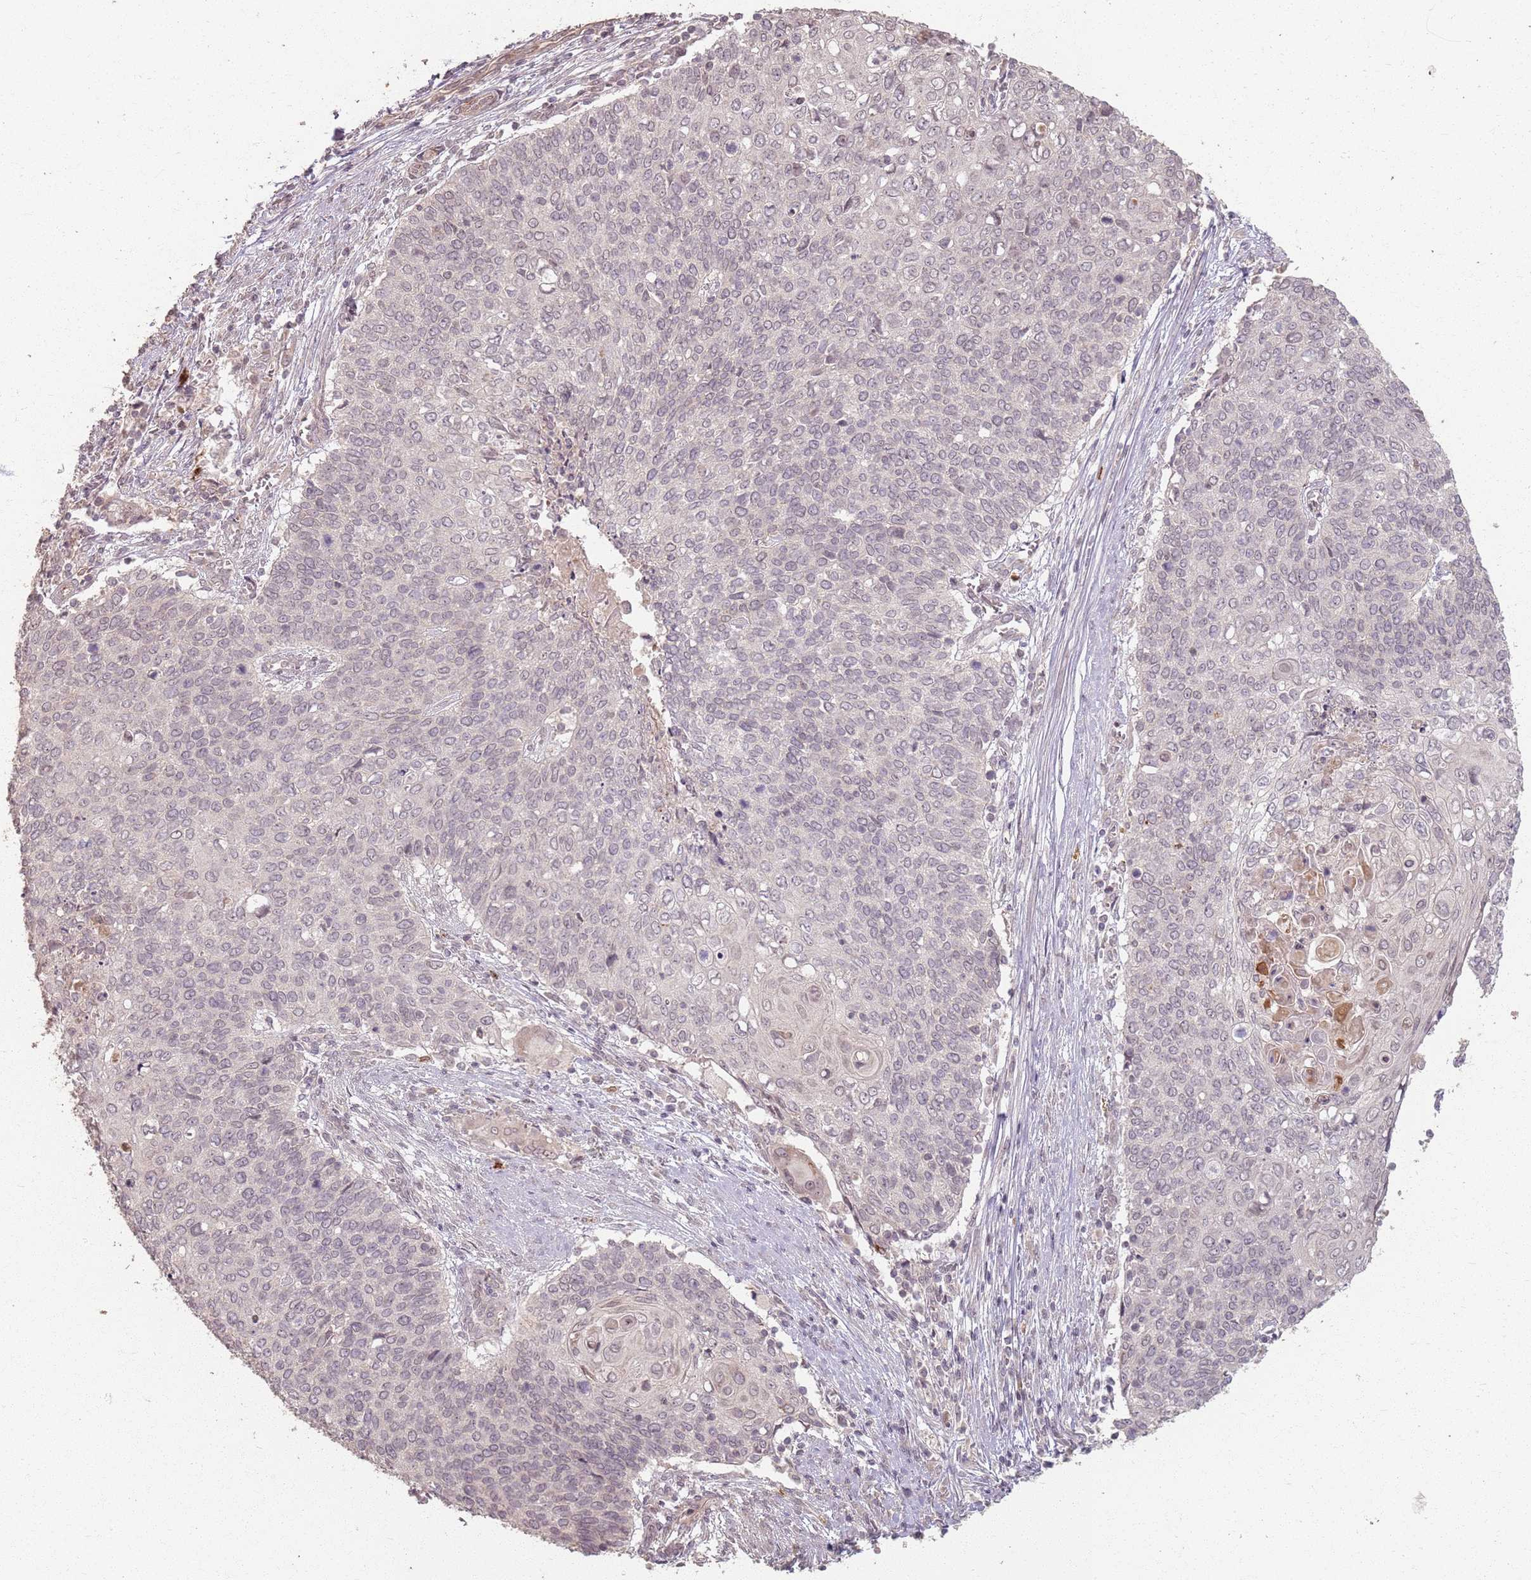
{"staining": {"intensity": "weak", "quantity": "<25%", "location": "cytoplasmic/membranous,nuclear"}, "tissue": "cervical cancer", "cell_type": "Tumor cells", "image_type": "cancer", "snomed": [{"axis": "morphology", "description": "Squamous cell carcinoma, NOS"}, {"axis": "topography", "description": "Cervix"}], "caption": "This is a micrograph of IHC staining of cervical squamous cell carcinoma, which shows no staining in tumor cells.", "gene": "CCDC168", "patient": {"sex": "female", "age": 39}}